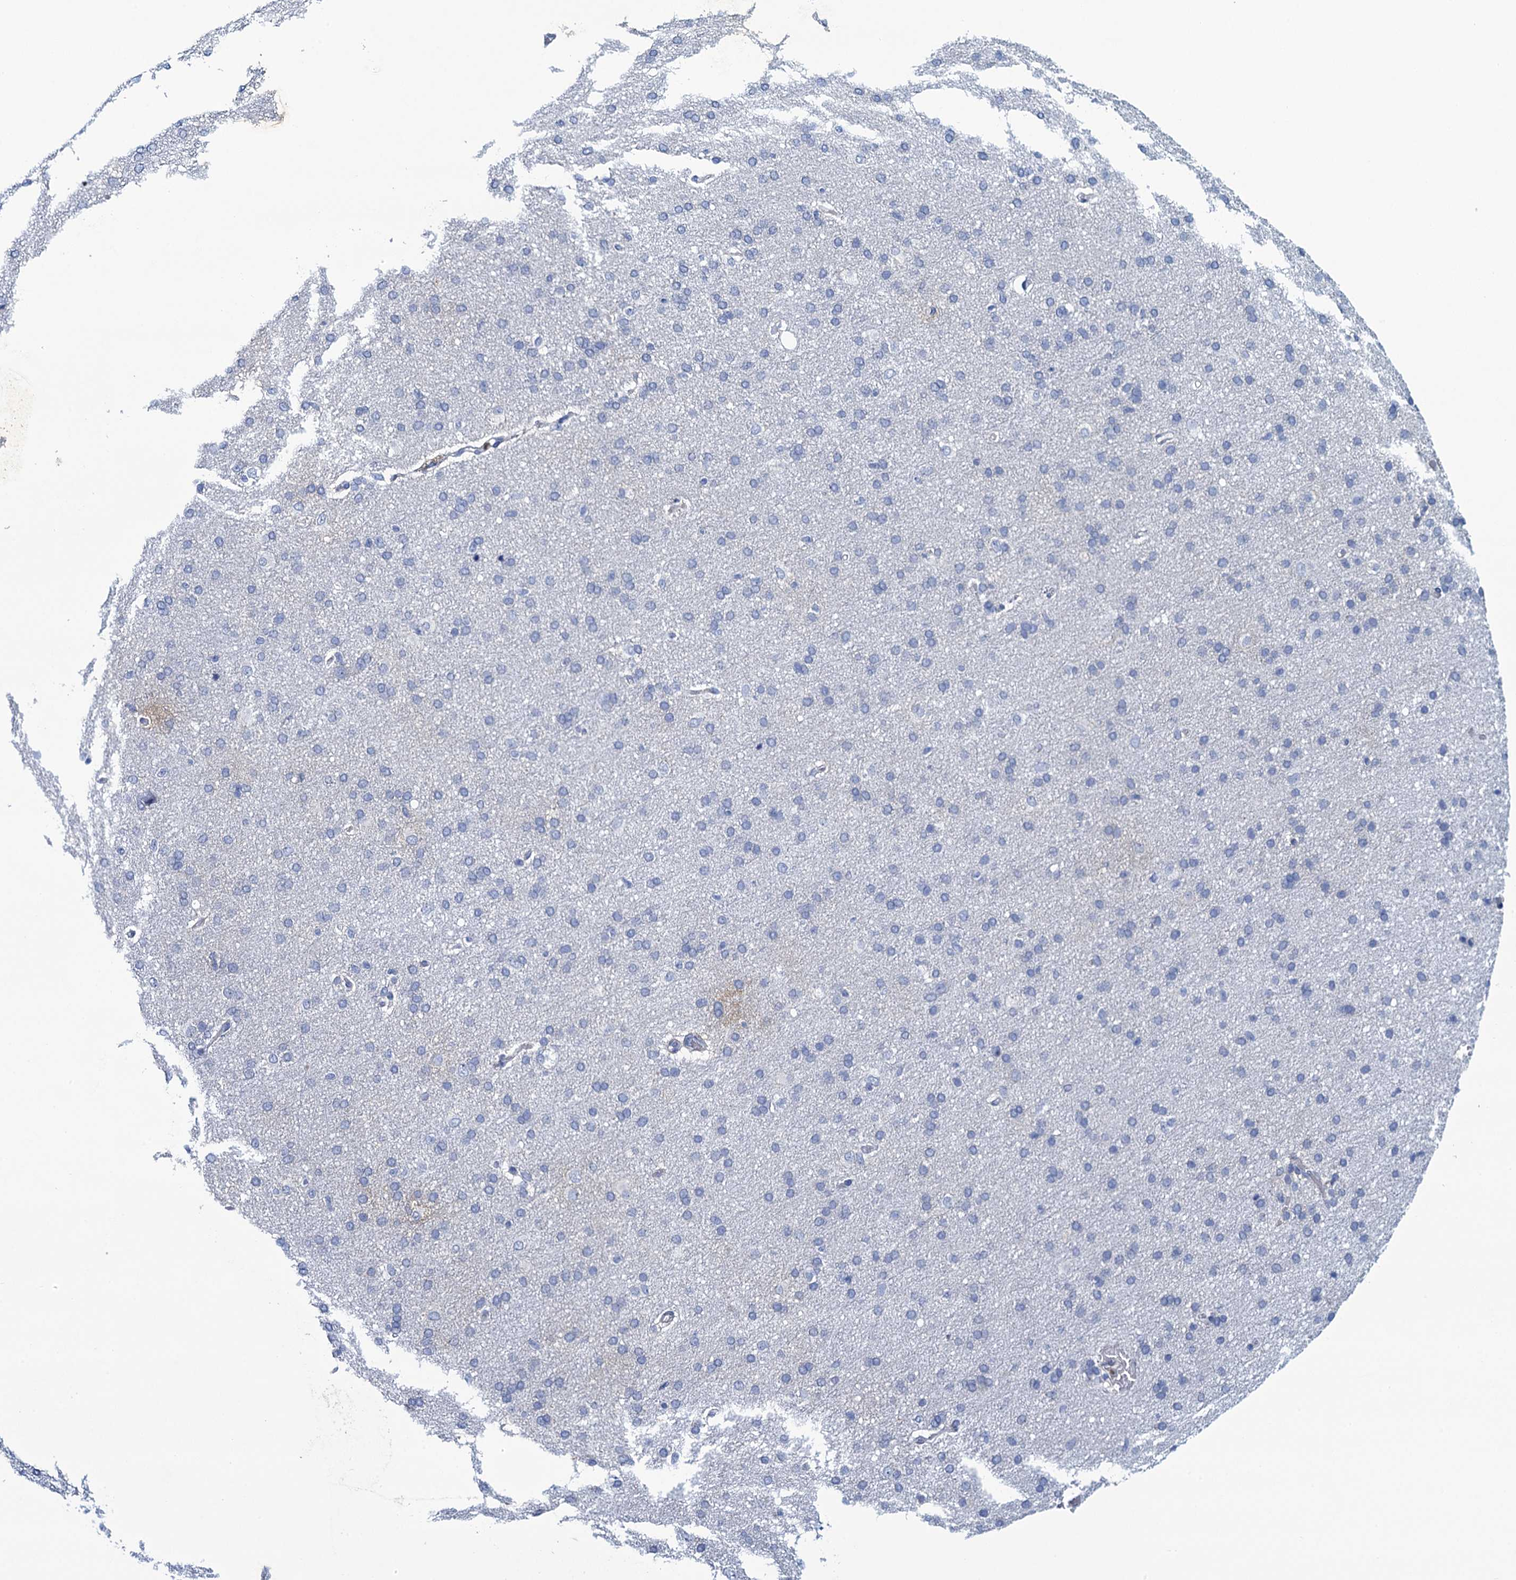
{"staining": {"intensity": "negative", "quantity": "none", "location": "none"}, "tissue": "cerebral cortex", "cell_type": "Endothelial cells", "image_type": "normal", "snomed": [{"axis": "morphology", "description": "Normal tissue, NOS"}, {"axis": "topography", "description": "Cerebral cortex"}], "caption": "Endothelial cells show no significant protein expression in benign cerebral cortex. (Stains: DAB immunohistochemistry (IHC) with hematoxylin counter stain, Microscopy: brightfield microscopy at high magnification).", "gene": "RHCG", "patient": {"sex": "male", "age": 62}}